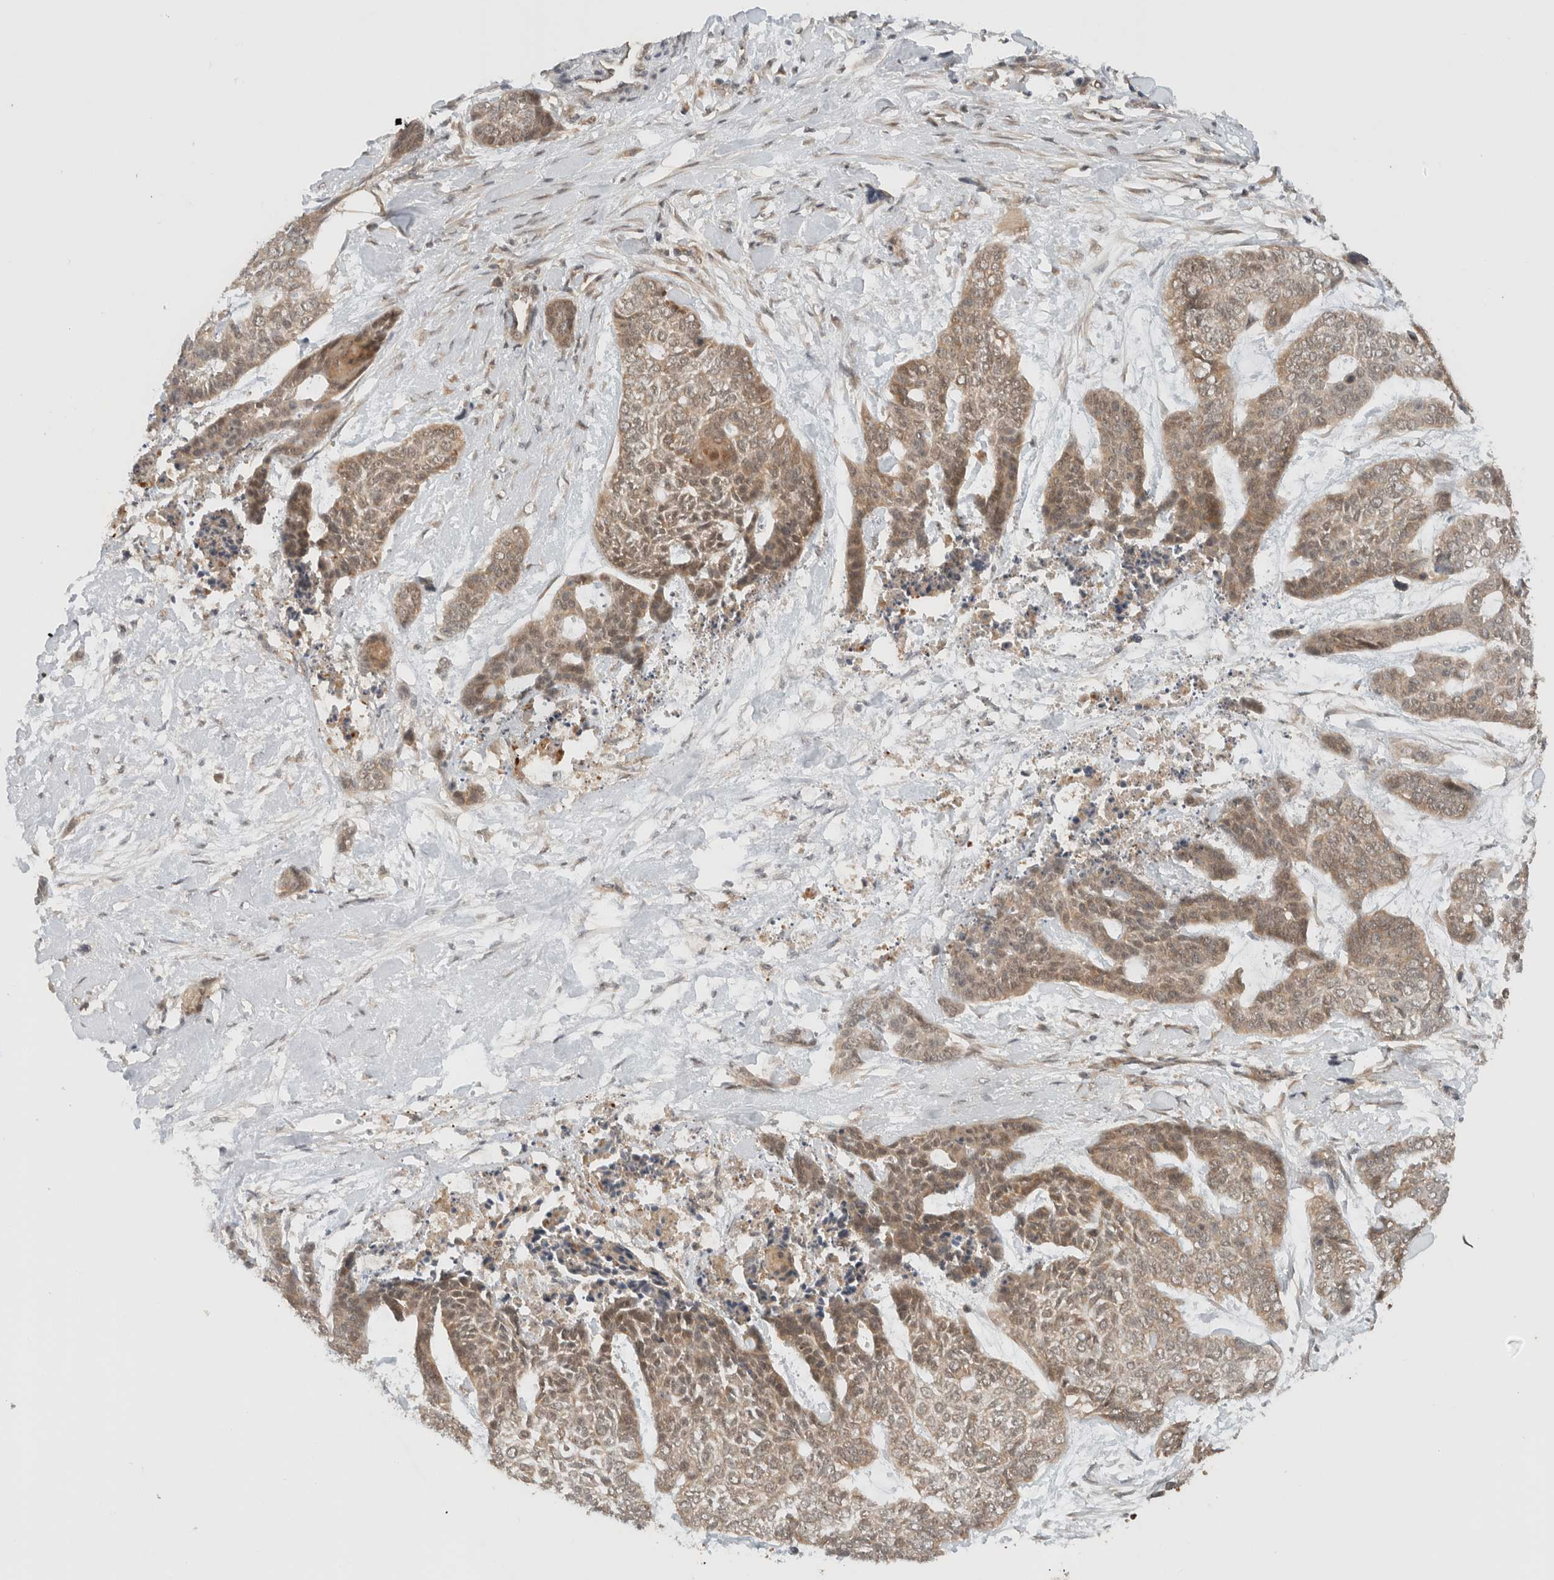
{"staining": {"intensity": "moderate", "quantity": ">75%", "location": "cytoplasmic/membranous,nuclear"}, "tissue": "skin cancer", "cell_type": "Tumor cells", "image_type": "cancer", "snomed": [{"axis": "morphology", "description": "Basal cell carcinoma"}, {"axis": "topography", "description": "Skin"}], "caption": "Immunohistochemical staining of human skin cancer (basal cell carcinoma) reveals medium levels of moderate cytoplasmic/membranous and nuclear protein expression in approximately >75% of tumor cells.", "gene": "ARFGEF2", "patient": {"sex": "female", "age": 64}}